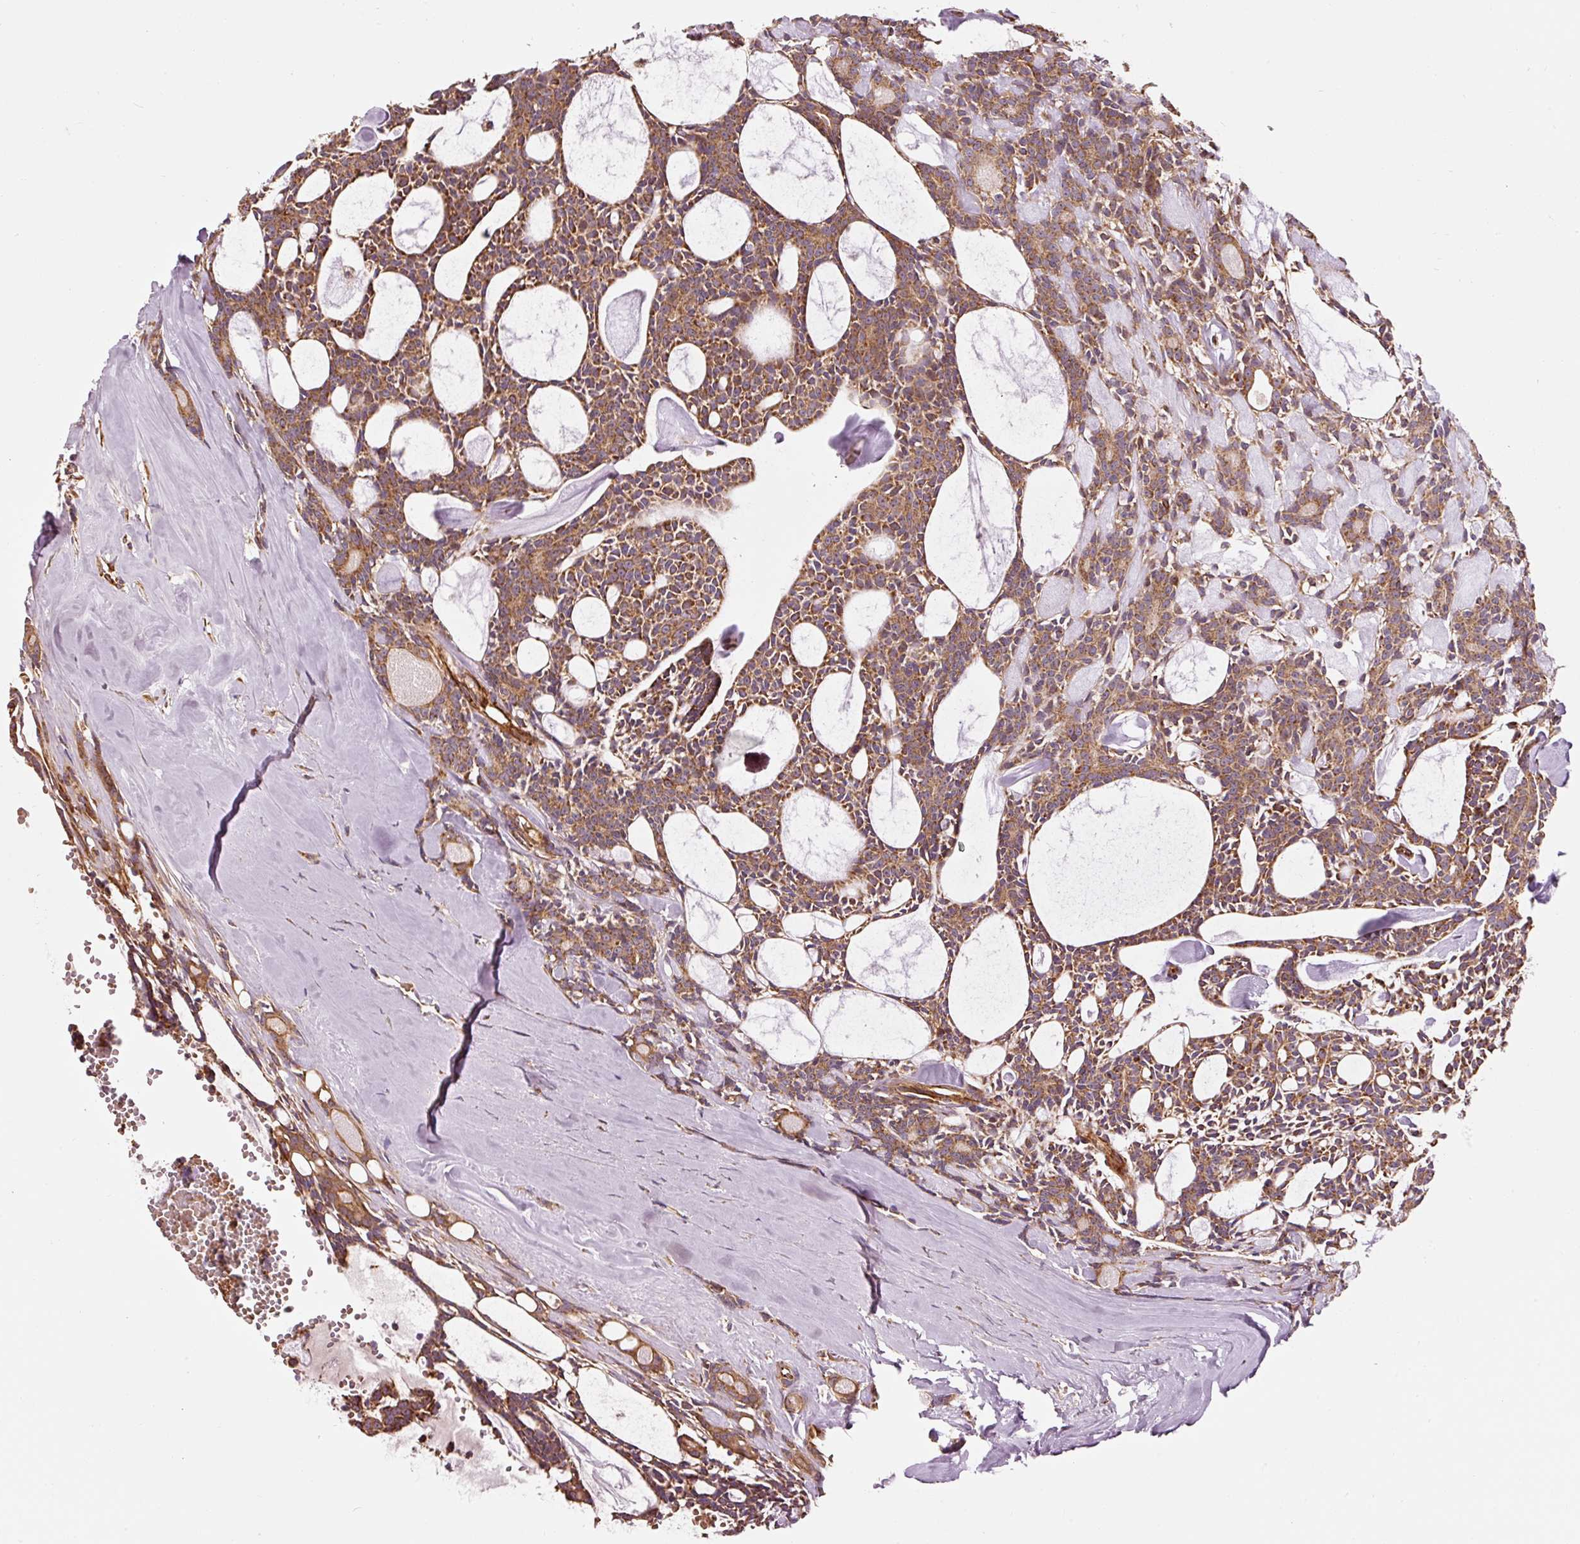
{"staining": {"intensity": "moderate", "quantity": ">75%", "location": "cytoplasmic/membranous"}, "tissue": "head and neck cancer", "cell_type": "Tumor cells", "image_type": "cancer", "snomed": [{"axis": "morphology", "description": "Adenocarcinoma, NOS"}, {"axis": "topography", "description": "Salivary gland"}, {"axis": "topography", "description": "Head-Neck"}], "caption": "High-power microscopy captured an immunohistochemistry (IHC) histopathology image of head and neck adenocarcinoma, revealing moderate cytoplasmic/membranous staining in approximately >75% of tumor cells. Nuclei are stained in blue.", "gene": "ISCU", "patient": {"sex": "male", "age": 55}}